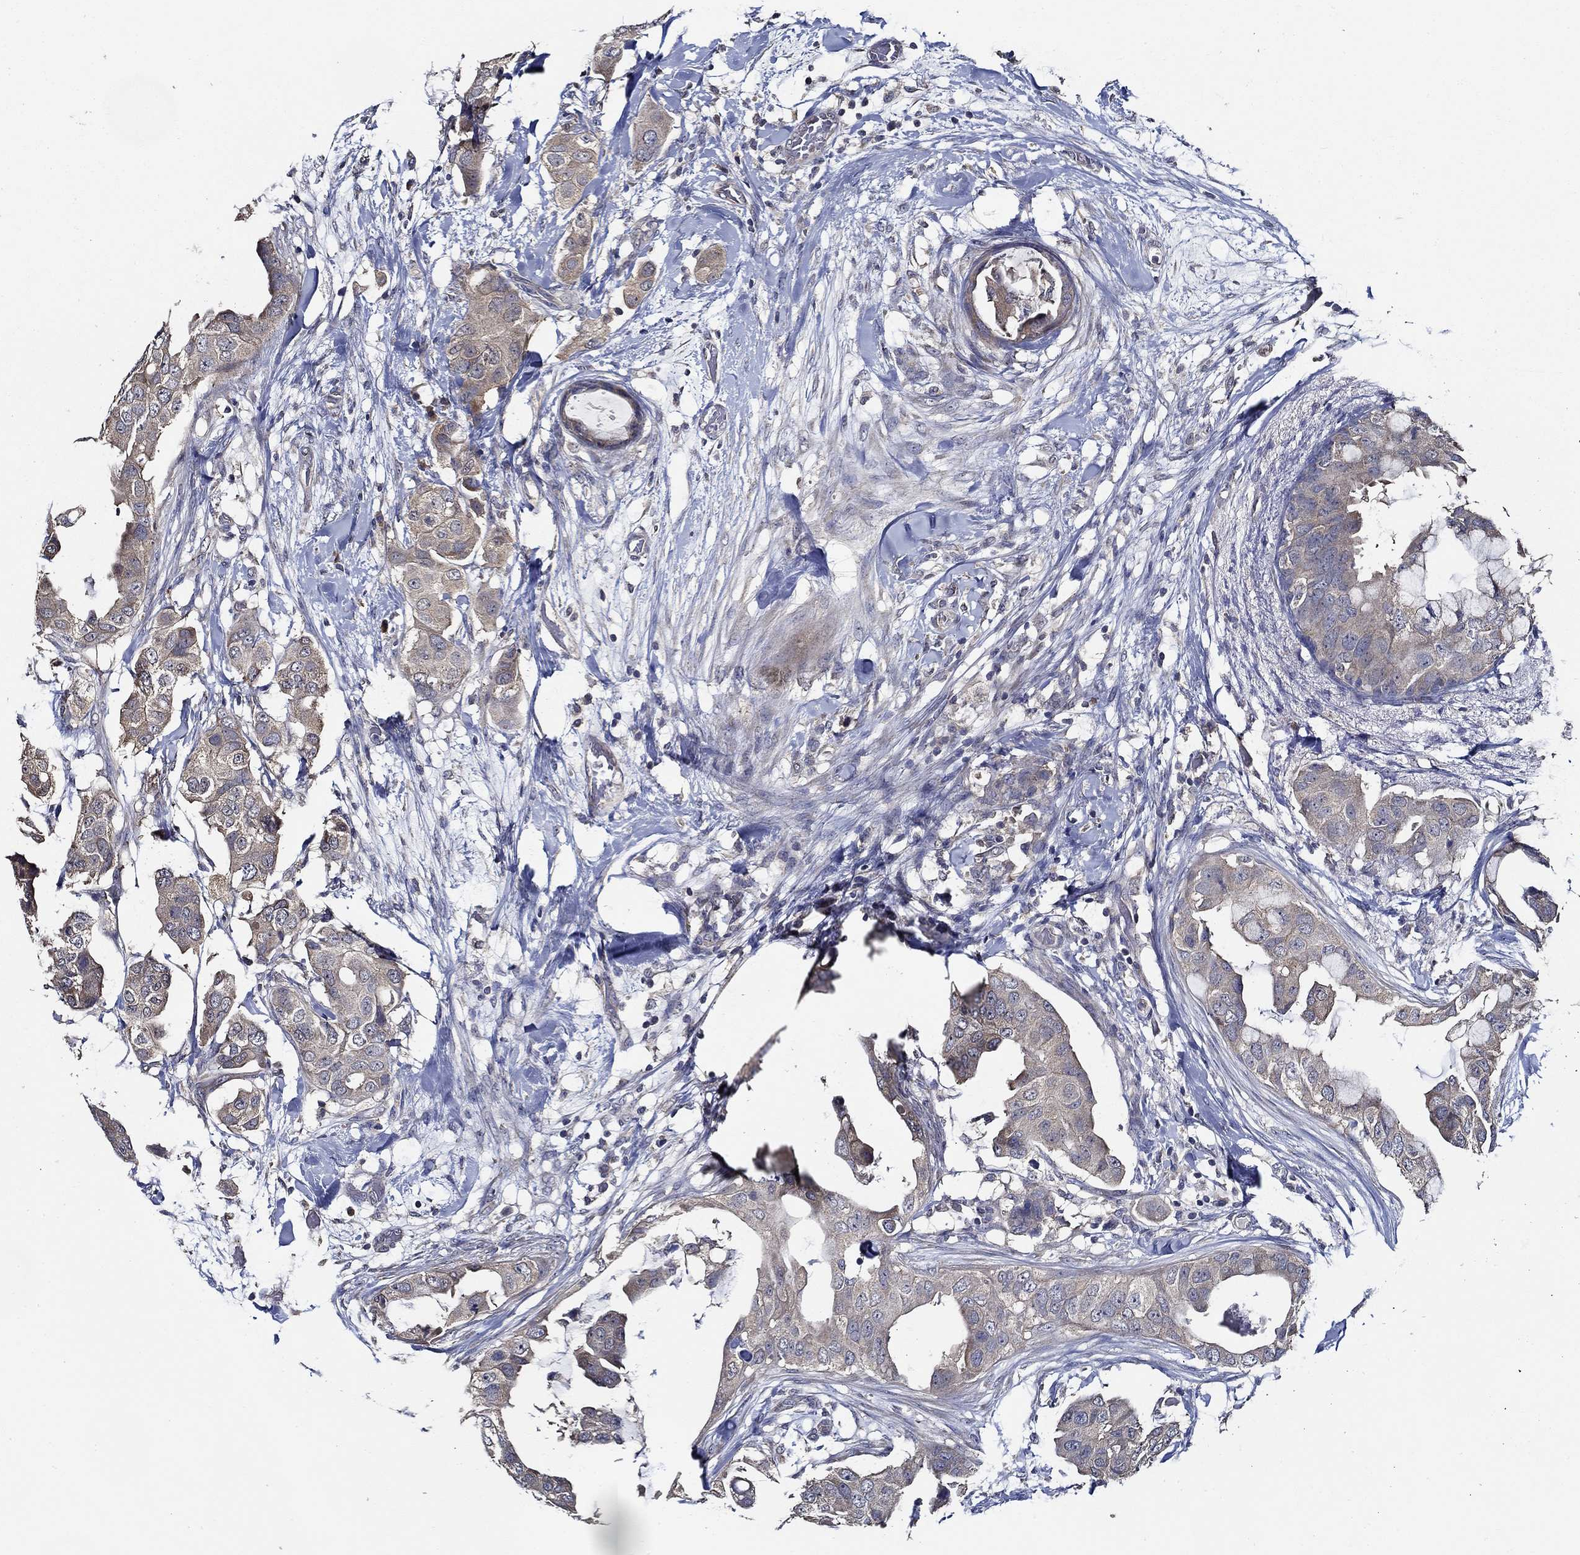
{"staining": {"intensity": "weak", "quantity": ">75%", "location": "cytoplasmic/membranous"}, "tissue": "breast cancer", "cell_type": "Tumor cells", "image_type": "cancer", "snomed": [{"axis": "morphology", "description": "Normal tissue, NOS"}, {"axis": "morphology", "description": "Duct carcinoma"}, {"axis": "topography", "description": "Breast"}], "caption": "Intraductal carcinoma (breast) tissue reveals weak cytoplasmic/membranous positivity in about >75% of tumor cells, visualized by immunohistochemistry.", "gene": "WDR53", "patient": {"sex": "female", "age": 40}}